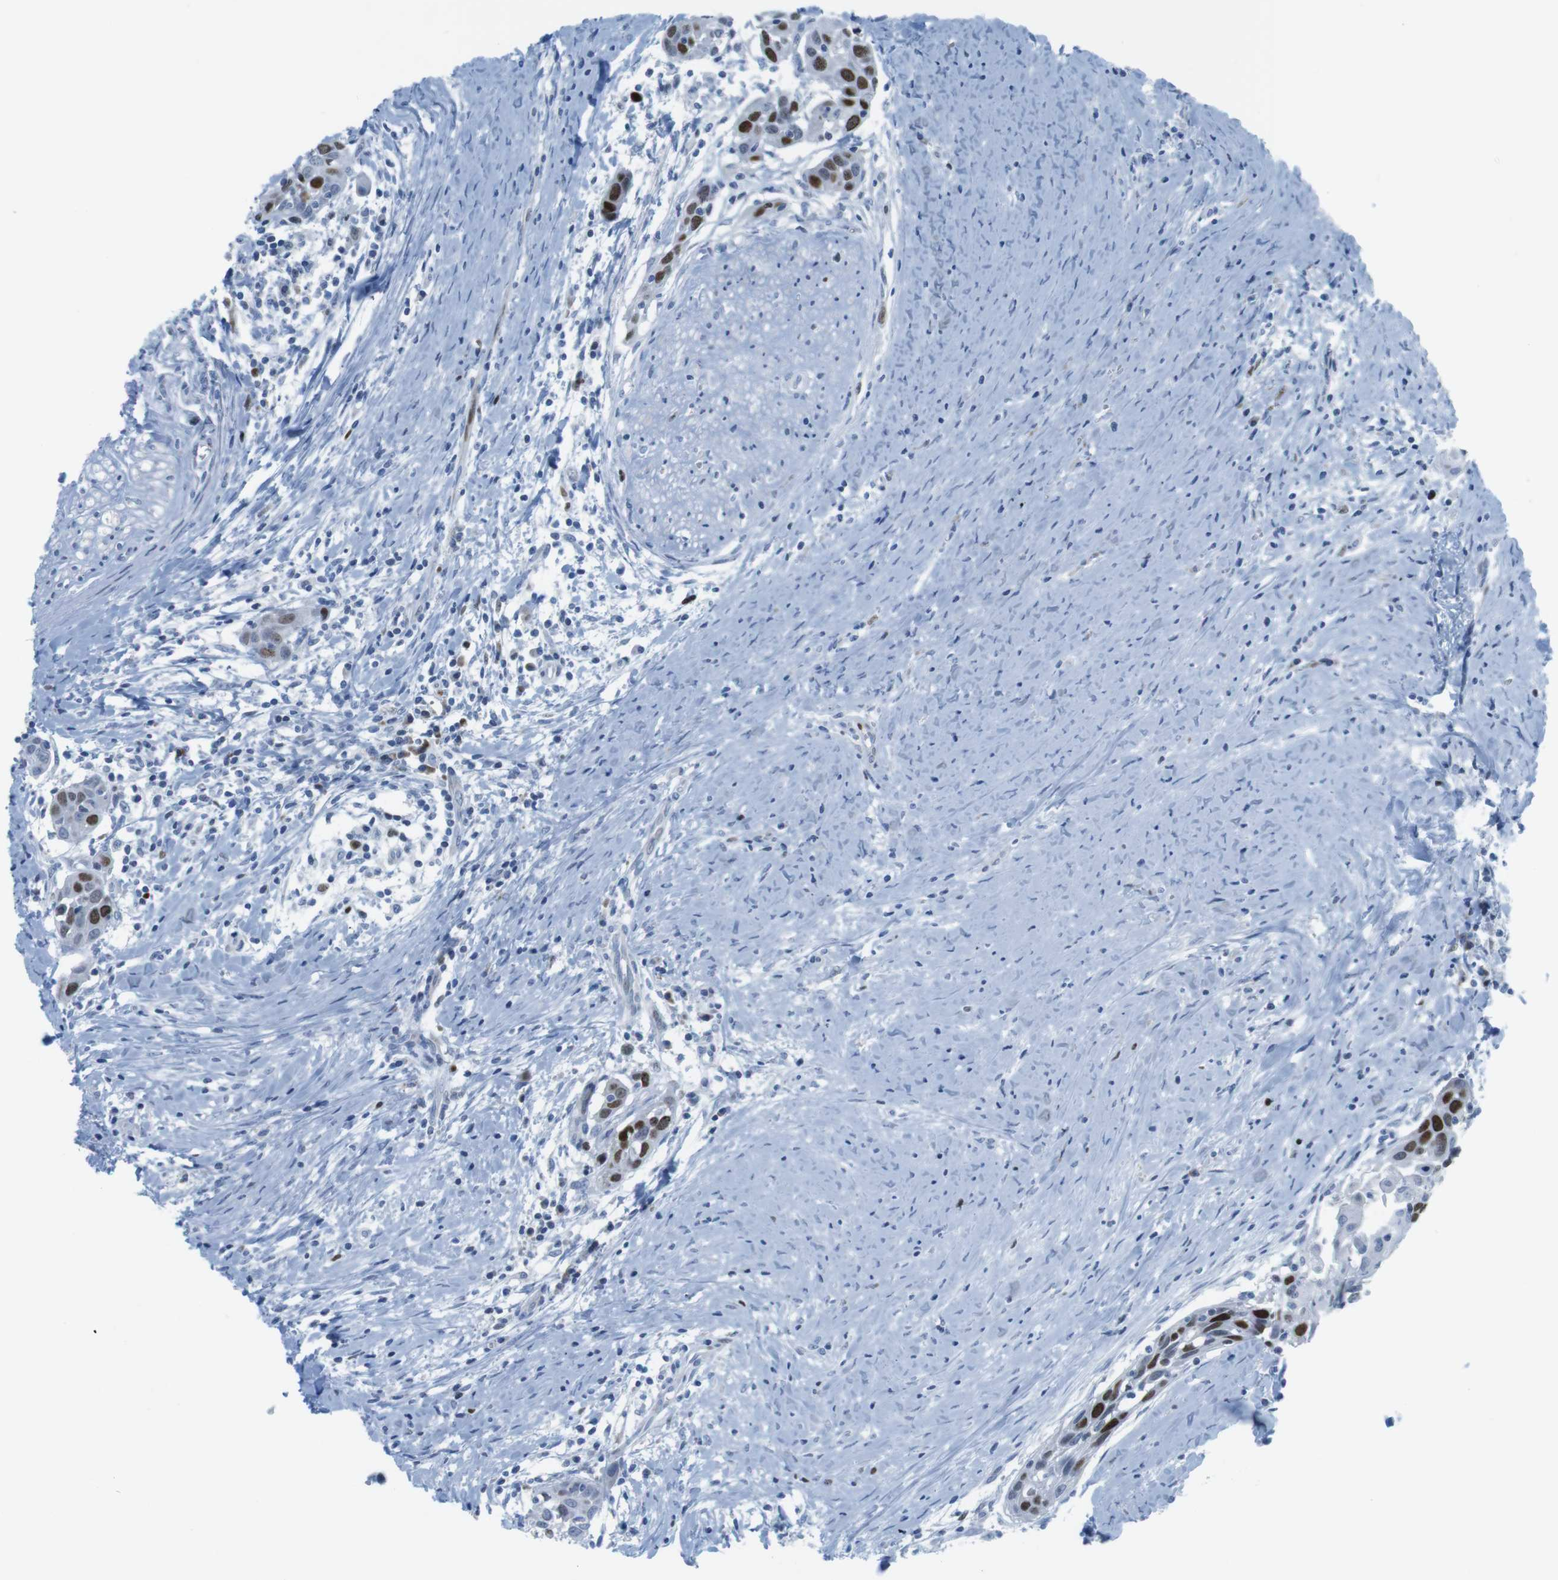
{"staining": {"intensity": "strong", "quantity": ">75%", "location": "nuclear"}, "tissue": "head and neck cancer", "cell_type": "Tumor cells", "image_type": "cancer", "snomed": [{"axis": "morphology", "description": "Squamous cell carcinoma, NOS"}, {"axis": "topography", "description": "Oral tissue"}, {"axis": "topography", "description": "Head-Neck"}], "caption": "The micrograph exhibits a brown stain indicating the presence of a protein in the nuclear of tumor cells in head and neck cancer.", "gene": "CHAF1A", "patient": {"sex": "female", "age": 50}}